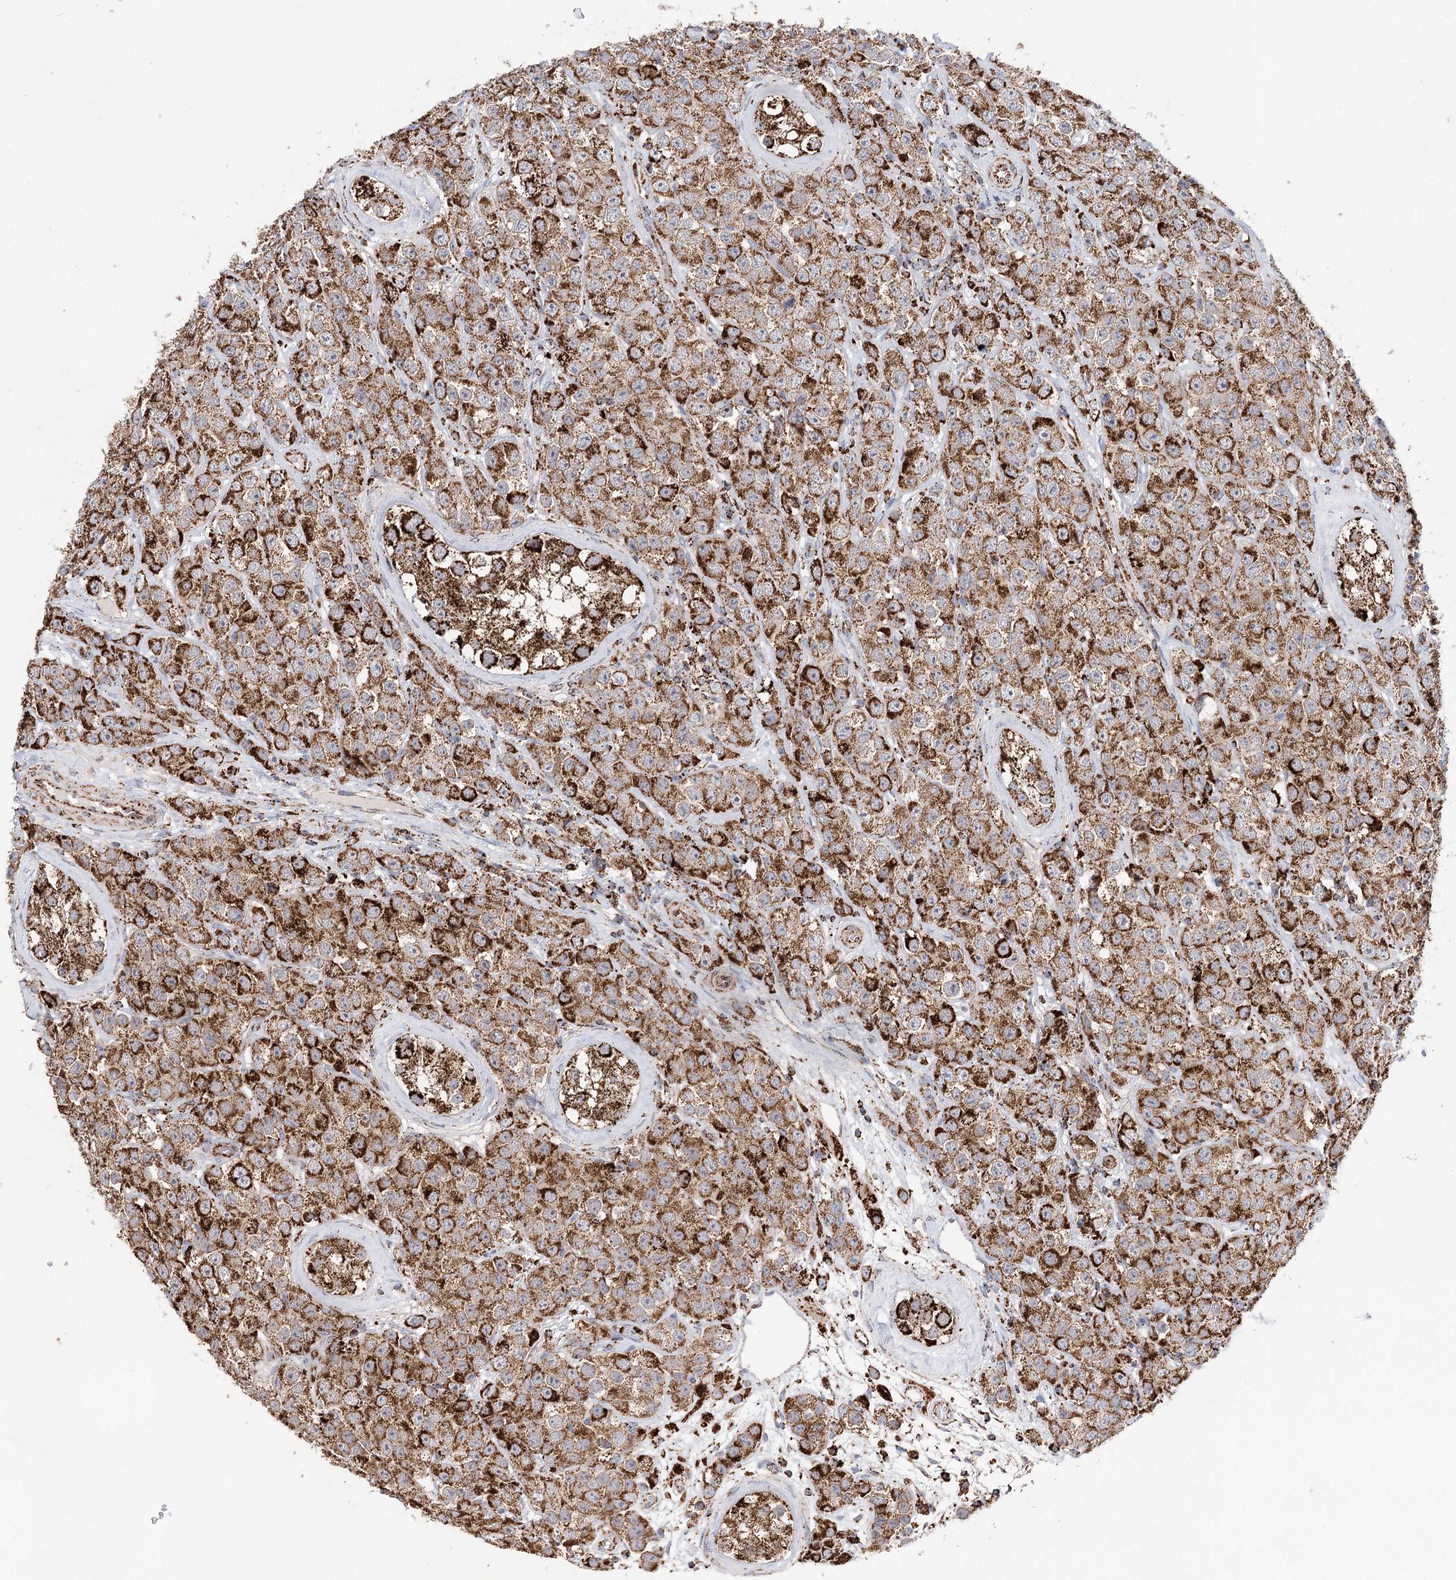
{"staining": {"intensity": "strong", "quantity": ">75%", "location": "cytoplasmic/membranous"}, "tissue": "testis cancer", "cell_type": "Tumor cells", "image_type": "cancer", "snomed": [{"axis": "morphology", "description": "Seminoma, NOS"}, {"axis": "topography", "description": "Testis"}], "caption": "IHC (DAB (3,3'-diaminobenzidine)) staining of human testis cancer (seminoma) exhibits strong cytoplasmic/membranous protein staining in approximately >75% of tumor cells.", "gene": "NADK2", "patient": {"sex": "male", "age": 28}}